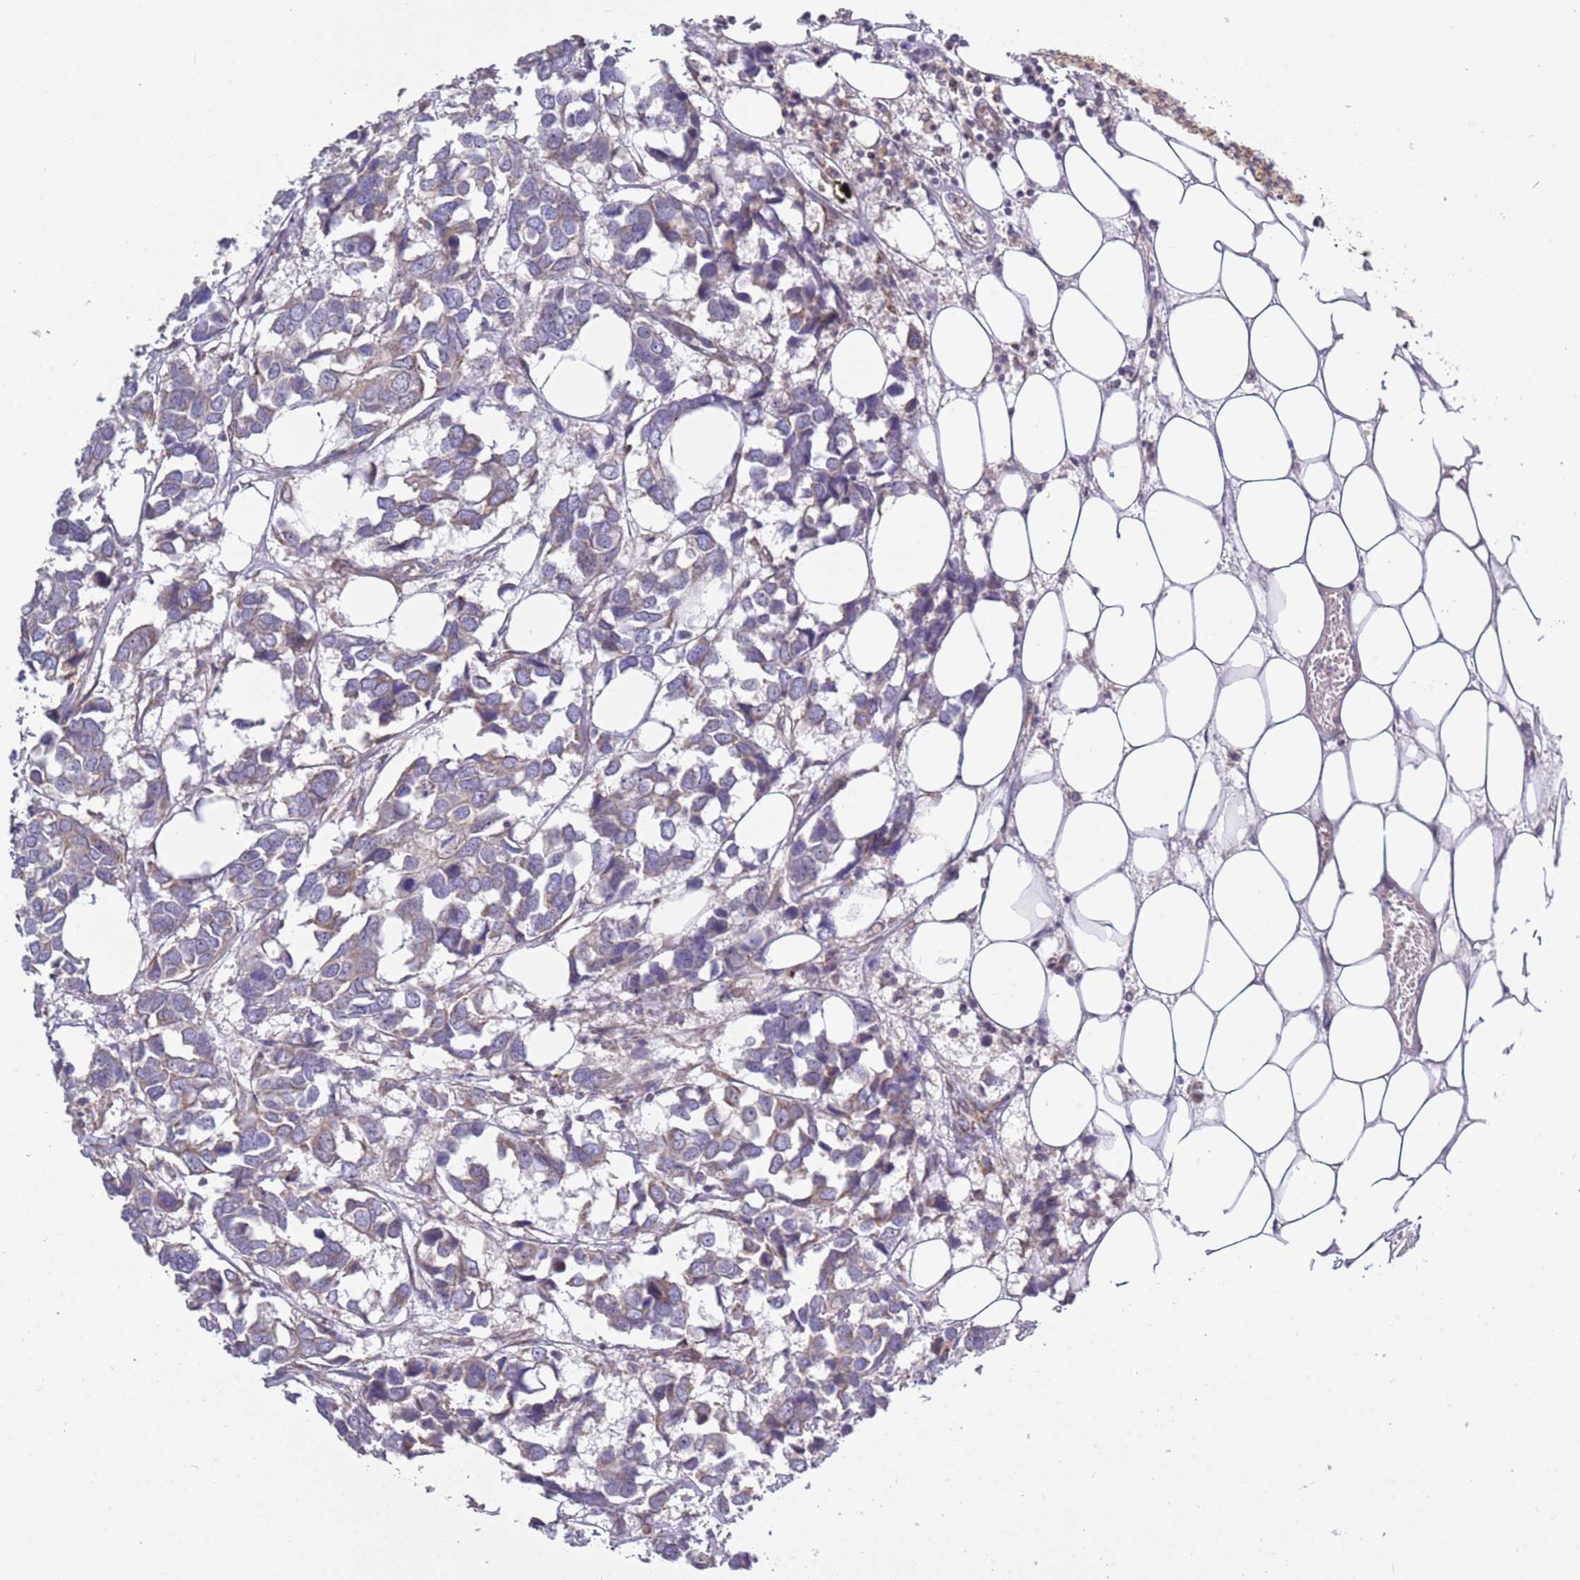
{"staining": {"intensity": "negative", "quantity": "none", "location": "none"}, "tissue": "breast cancer", "cell_type": "Tumor cells", "image_type": "cancer", "snomed": [{"axis": "morphology", "description": "Duct carcinoma"}, {"axis": "topography", "description": "Breast"}], "caption": "The image reveals no significant expression in tumor cells of breast cancer (invasive ductal carcinoma).", "gene": "IRS4", "patient": {"sex": "female", "age": 83}}